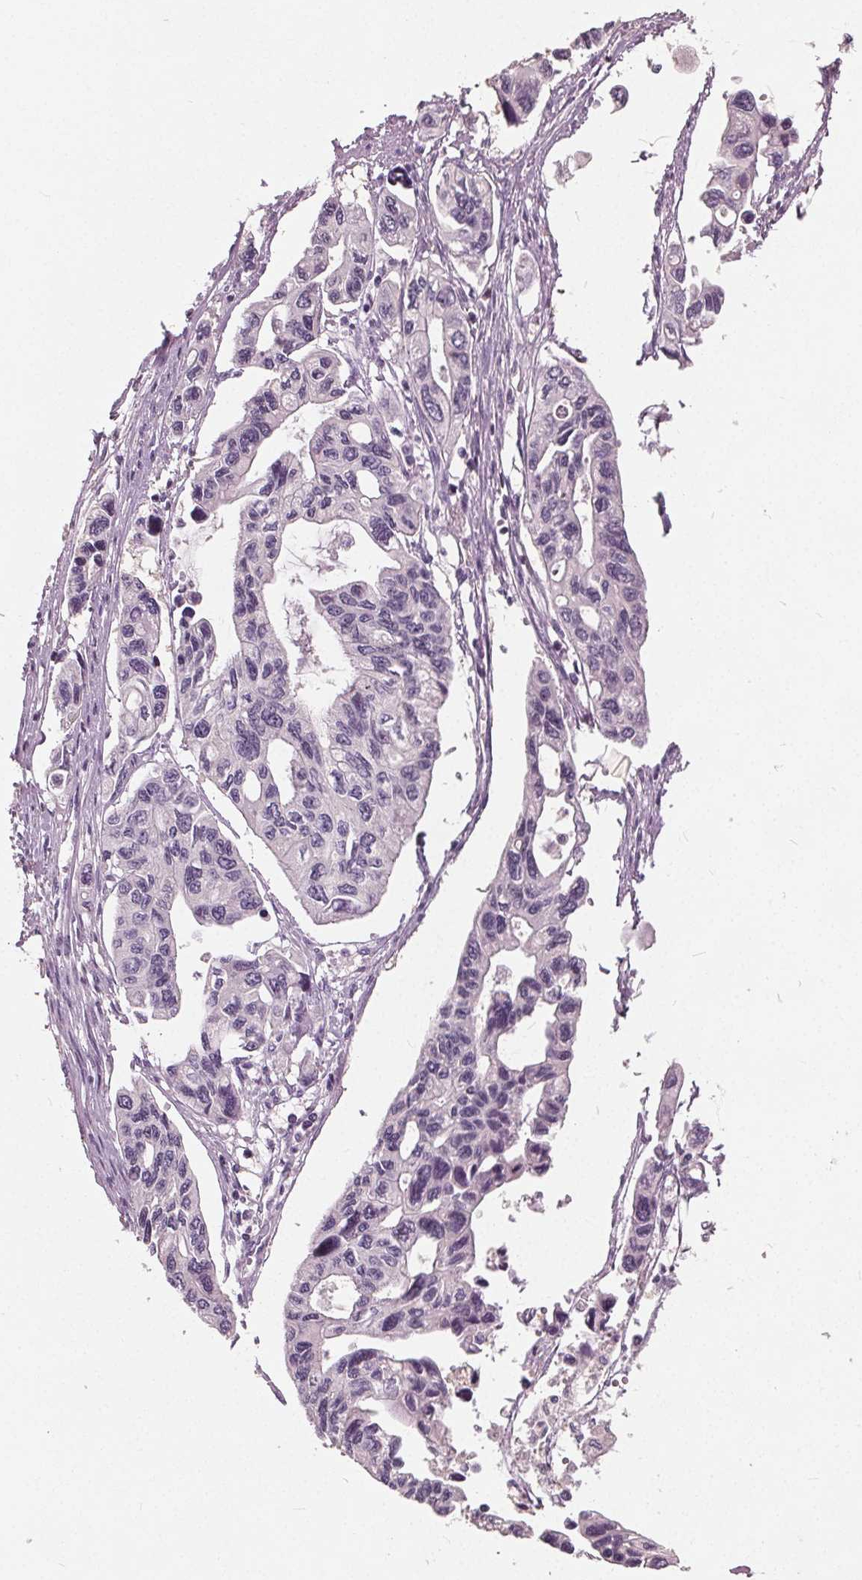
{"staining": {"intensity": "negative", "quantity": "none", "location": "none"}, "tissue": "pancreatic cancer", "cell_type": "Tumor cells", "image_type": "cancer", "snomed": [{"axis": "morphology", "description": "Adenocarcinoma, NOS"}, {"axis": "topography", "description": "Pancreas"}], "caption": "Image shows no significant protein expression in tumor cells of pancreatic adenocarcinoma.", "gene": "TKFC", "patient": {"sex": "female", "age": 76}}